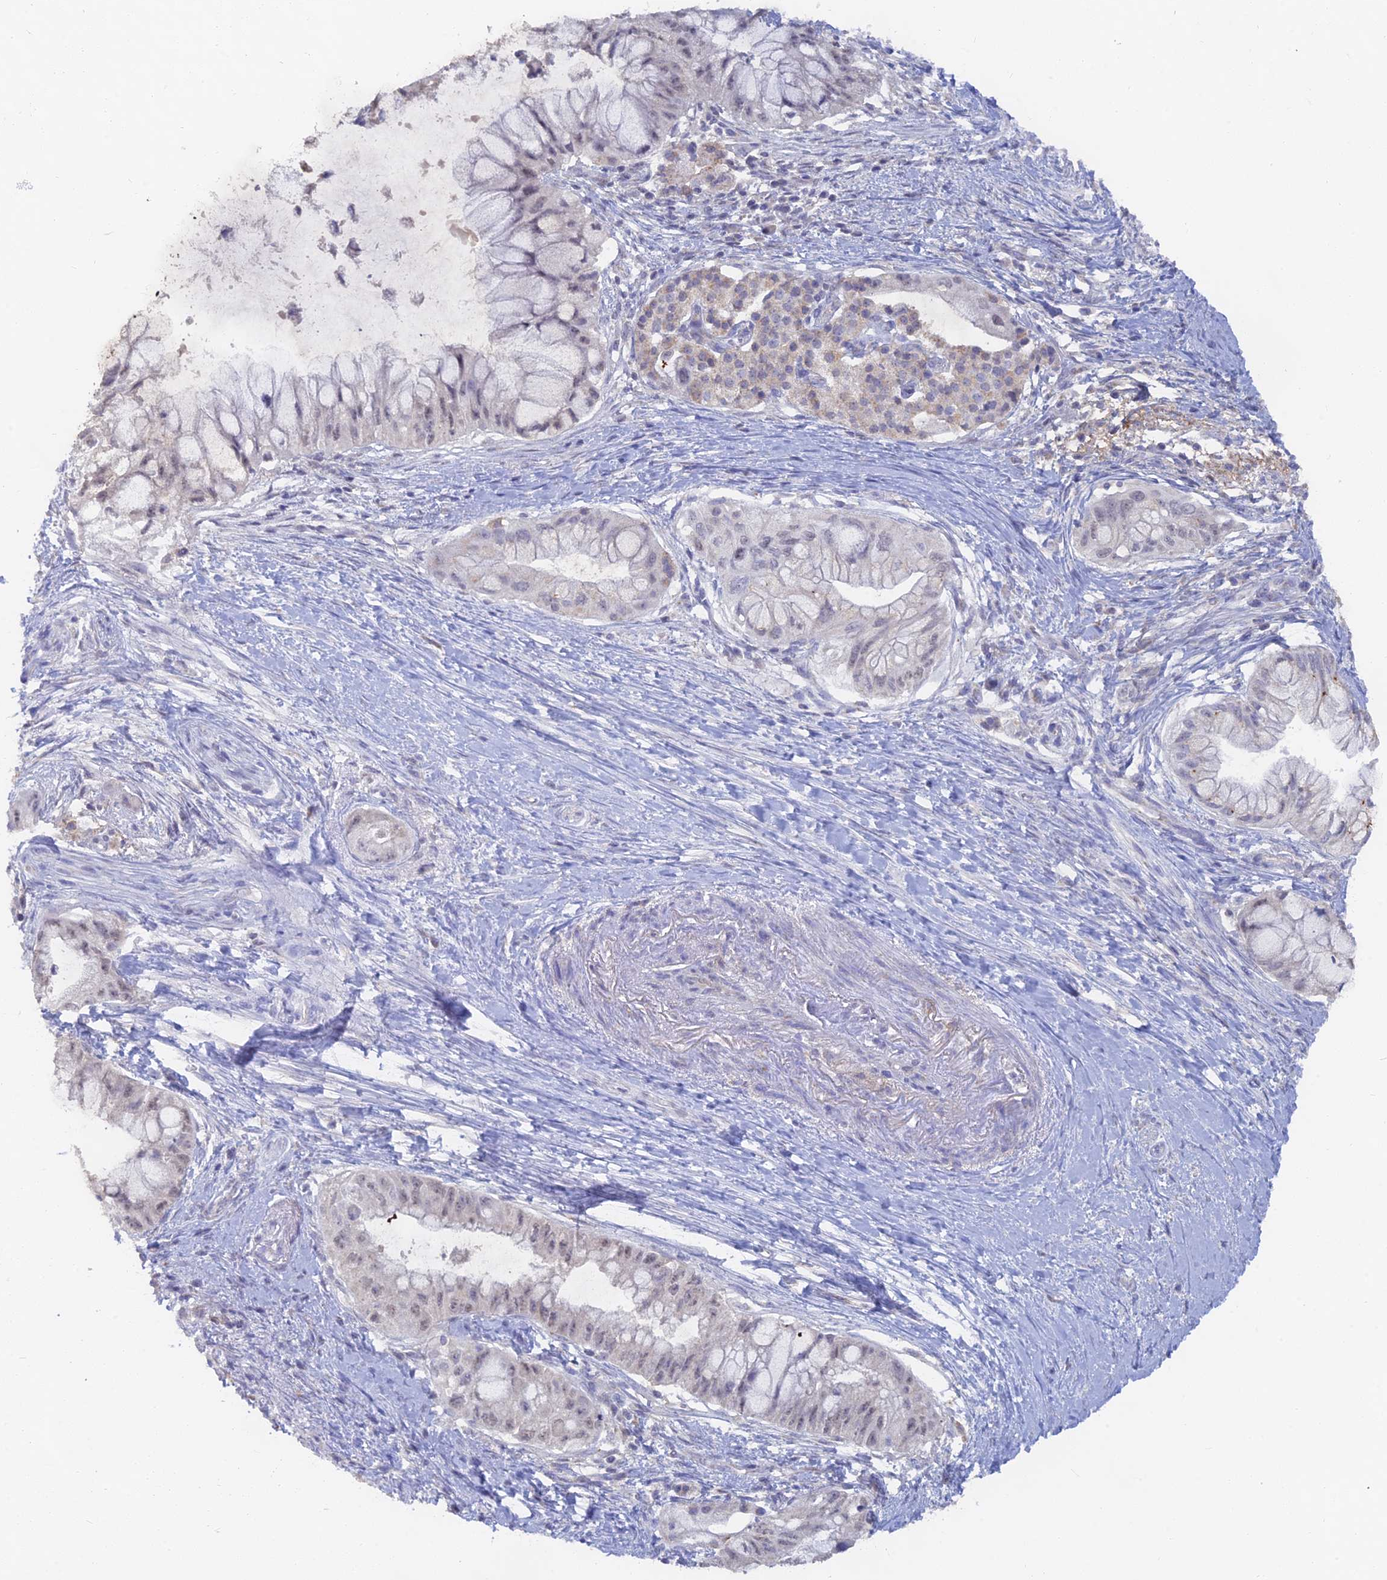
{"staining": {"intensity": "weak", "quantity": "<25%", "location": "nuclear"}, "tissue": "pancreatic cancer", "cell_type": "Tumor cells", "image_type": "cancer", "snomed": [{"axis": "morphology", "description": "Adenocarcinoma, NOS"}, {"axis": "topography", "description": "Pancreas"}], "caption": "Pancreatic adenocarcinoma was stained to show a protein in brown. There is no significant staining in tumor cells.", "gene": "LRIF1", "patient": {"sex": "male", "age": 48}}